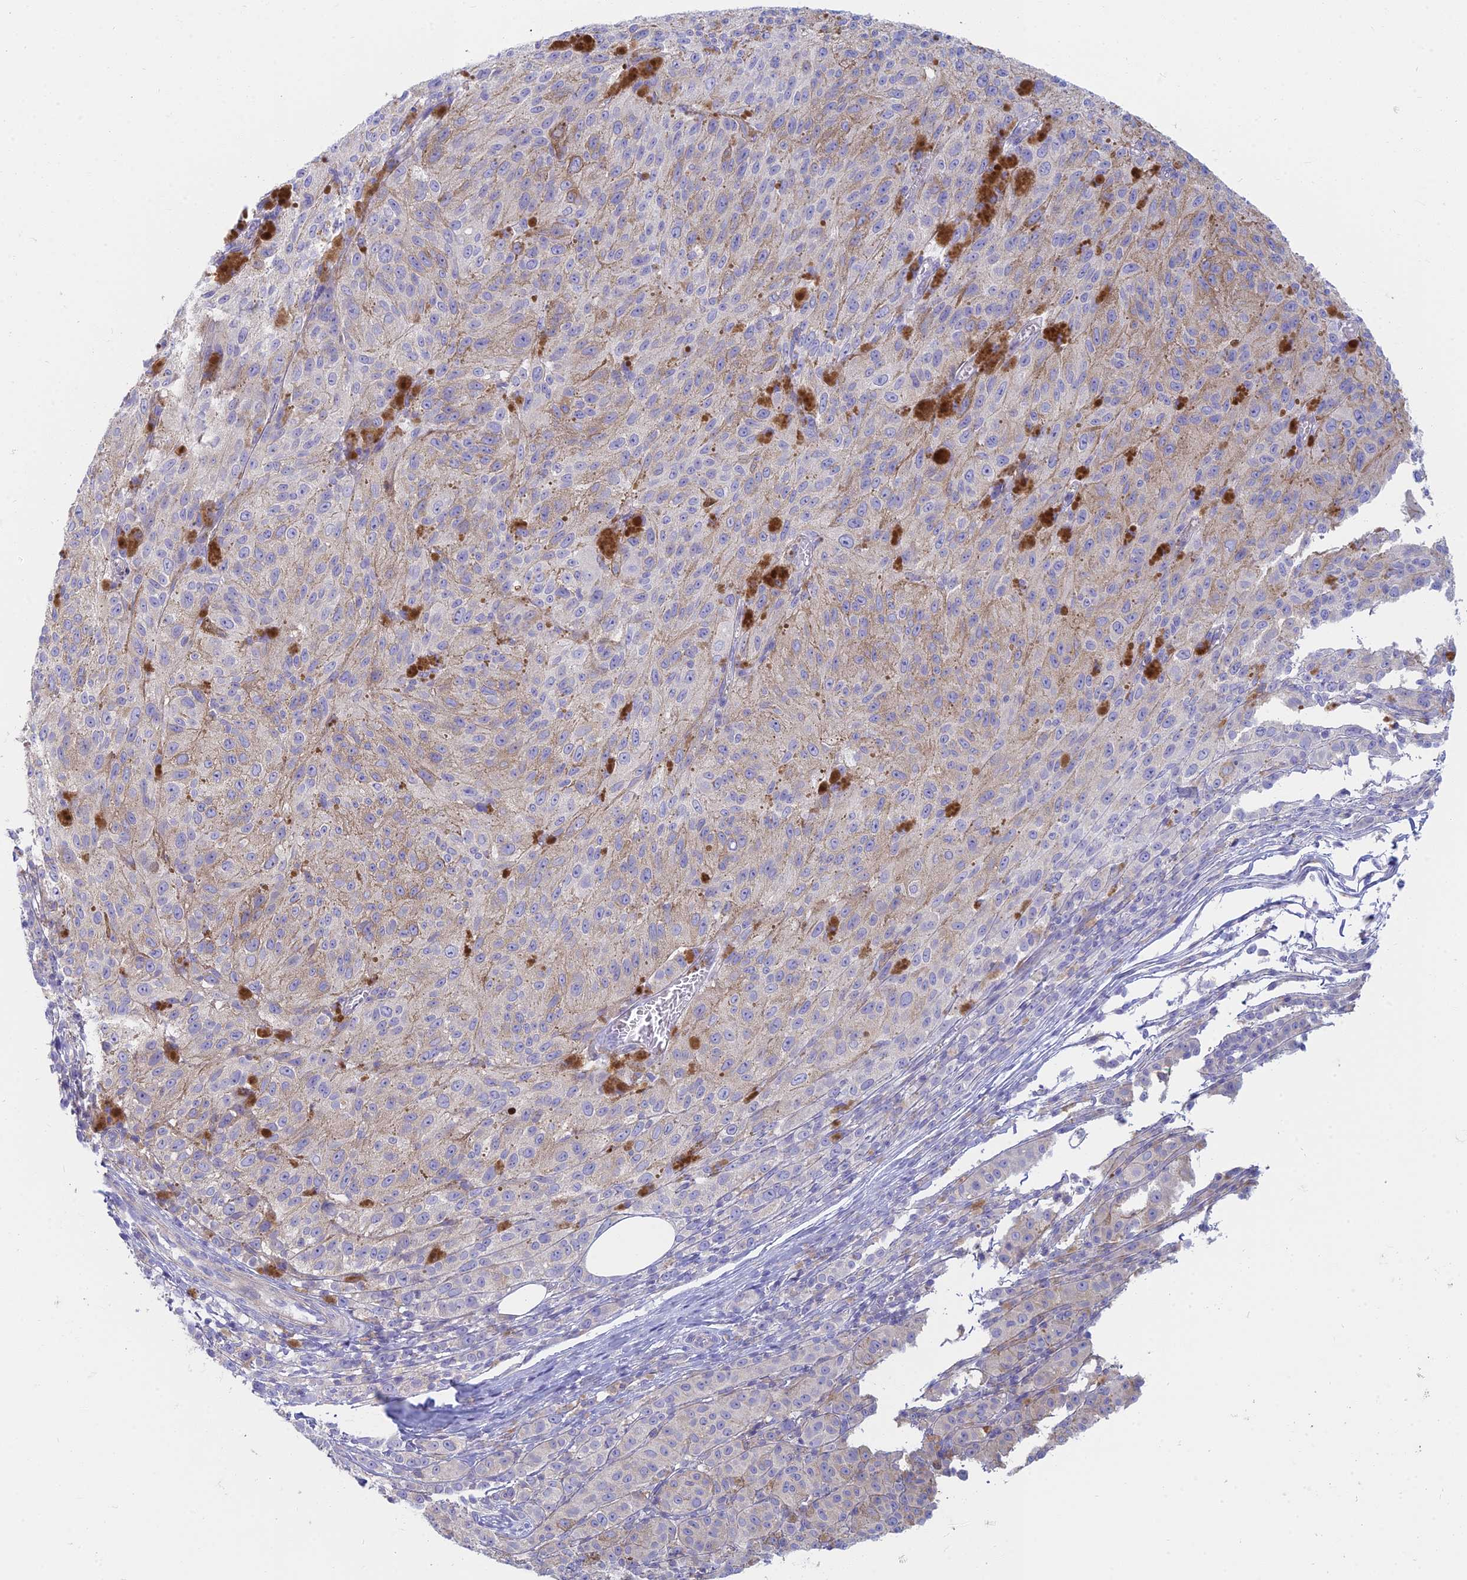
{"staining": {"intensity": "negative", "quantity": "none", "location": "none"}, "tissue": "melanoma", "cell_type": "Tumor cells", "image_type": "cancer", "snomed": [{"axis": "morphology", "description": "Malignant melanoma, NOS"}, {"axis": "topography", "description": "Skin"}], "caption": "Tumor cells show no significant protein positivity in melanoma.", "gene": "STRN4", "patient": {"sex": "female", "age": 52}}